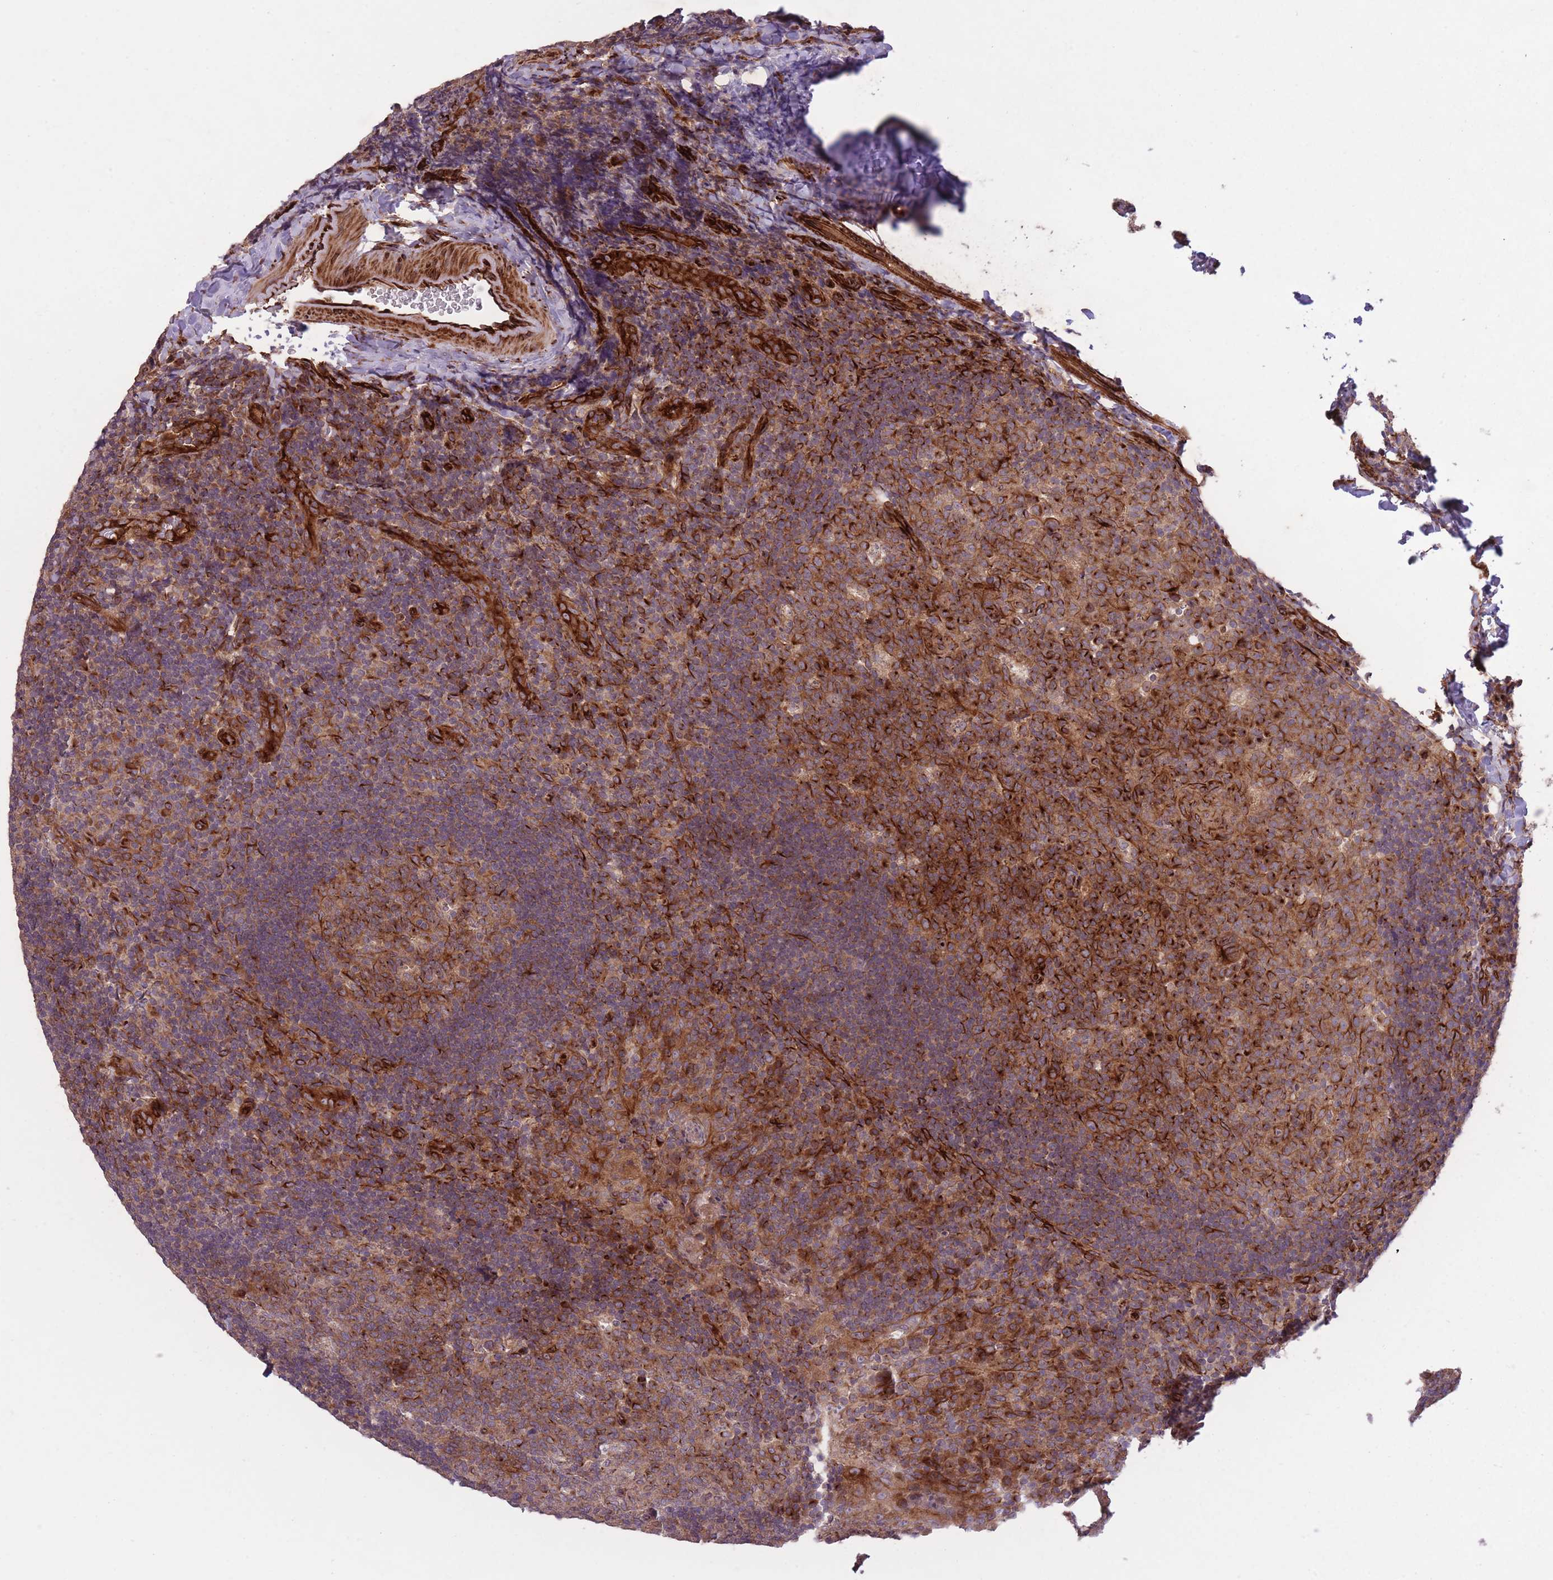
{"staining": {"intensity": "strong", "quantity": "25%-75%", "location": "cytoplasmic/membranous"}, "tissue": "tonsil", "cell_type": "Germinal center cells", "image_type": "normal", "snomed": [{"axis": "morphology", "description": "Normal tissue, NOS"}, {"axis": "topography", "description": "Tonsil"}], "caption": "Immunohistochemistry (IHC) image of unremarkable human tonsil stained for a protein (brown), which displays high levels of strong cytoplasmic/membranous staining in approximately 25%-75% of germinal center cells.", "gene": "CISH", "patient": {"sex": "male", "age": 17}}